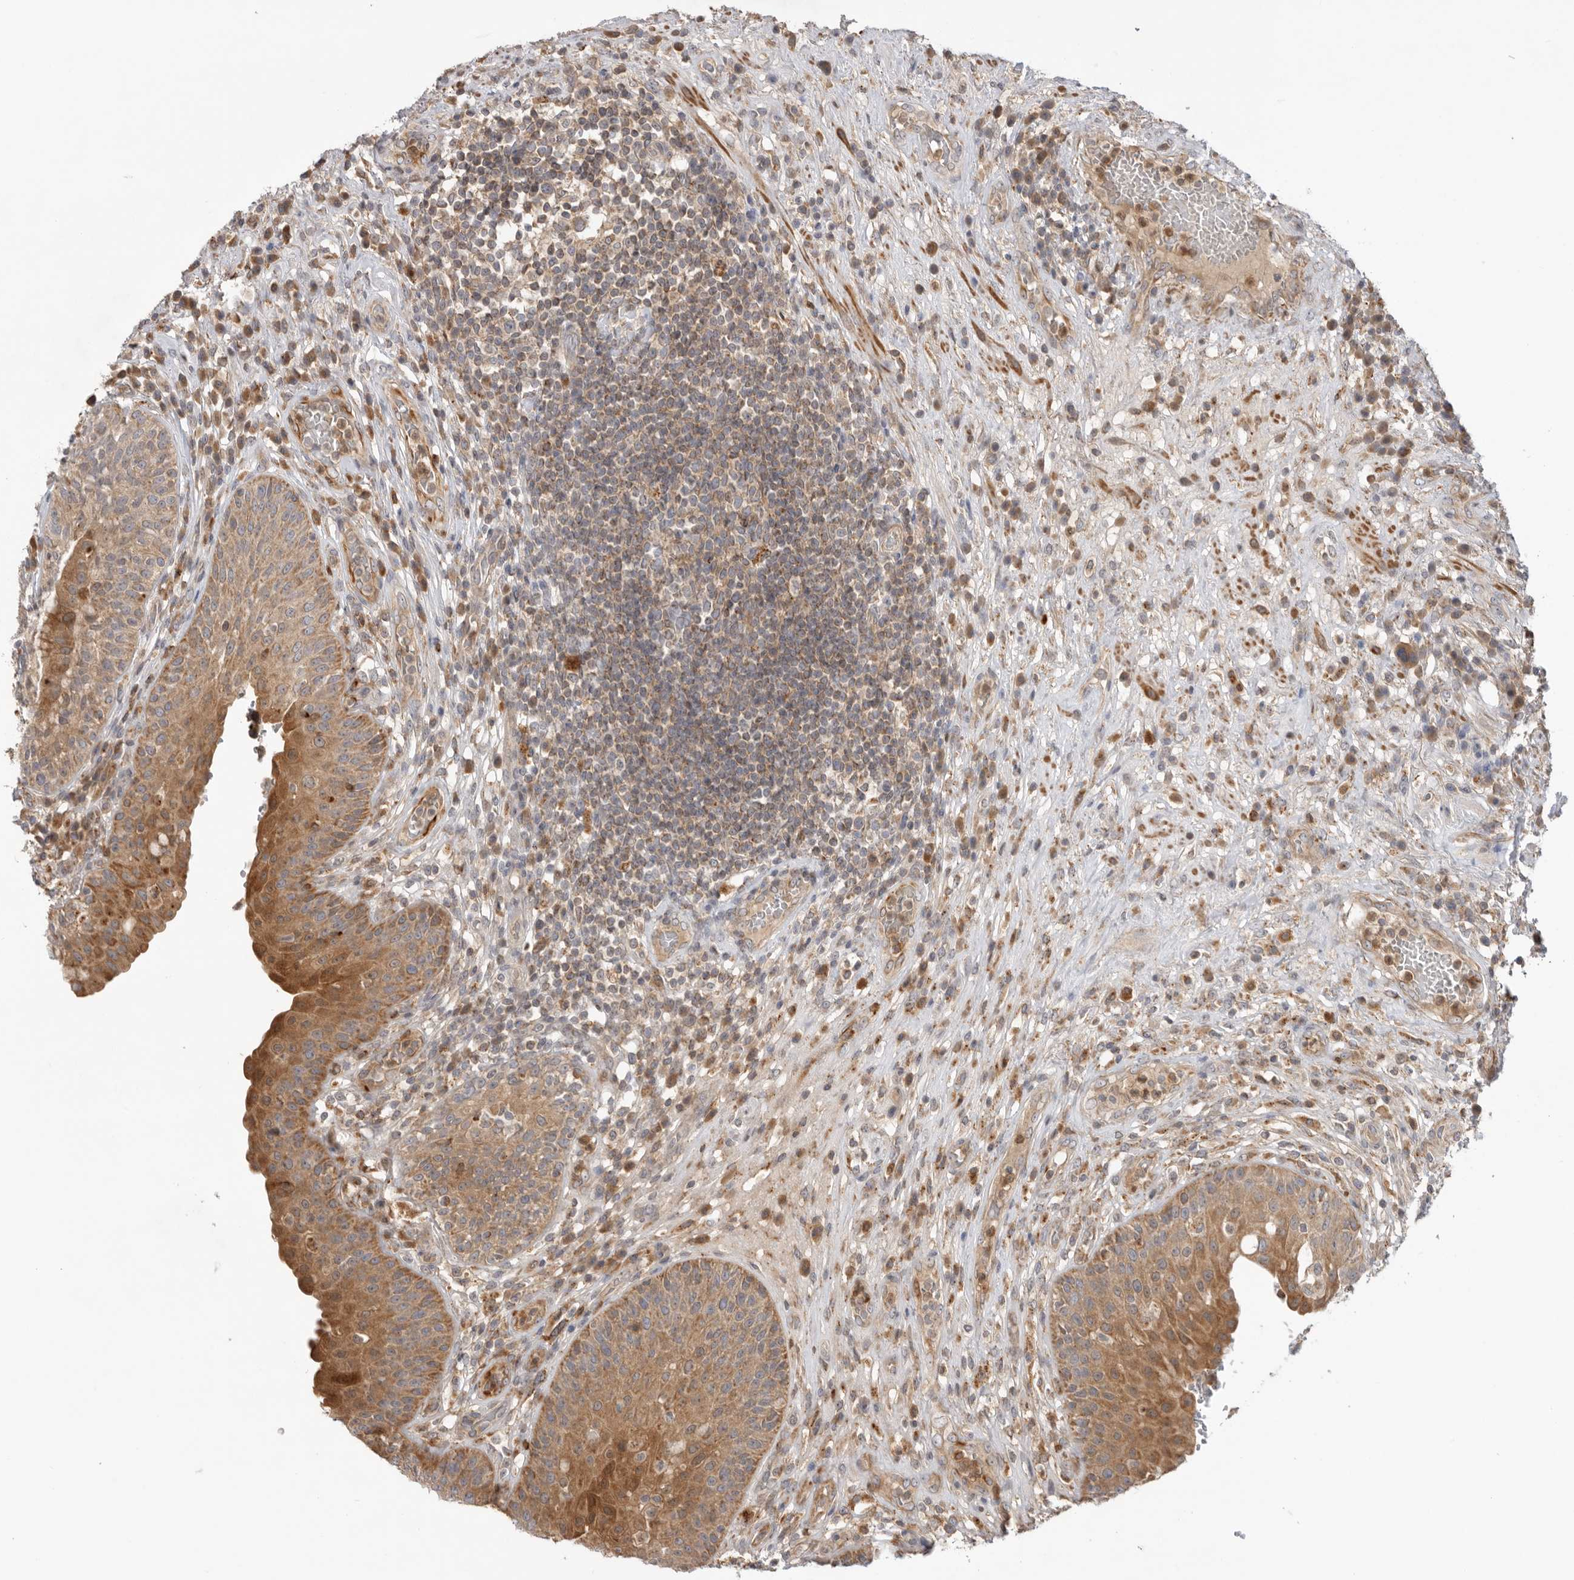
{"staining": {"intensity": "moderate", "quantity": ">75%", "location": "cytoplasmic/membranous"}, "tissue": "urinary bladder", "cell_type": "Urothelial cells", "image_type": "normal", "snomed": [{"axis": "morphology", "description": "Normal tissue, NOS"}, {"axis": "topography", "description": "Urinary bladder"}], "caption": "This photomicrograph reveals immunohistochemistry (IHC) staining of benign human urinary bladder, with medium moderate cytoplasmic/membranous expression in approximately >75% of urothelial cells.", "gene": "GNE", "patient": {"sex": "female", "age": 62}}